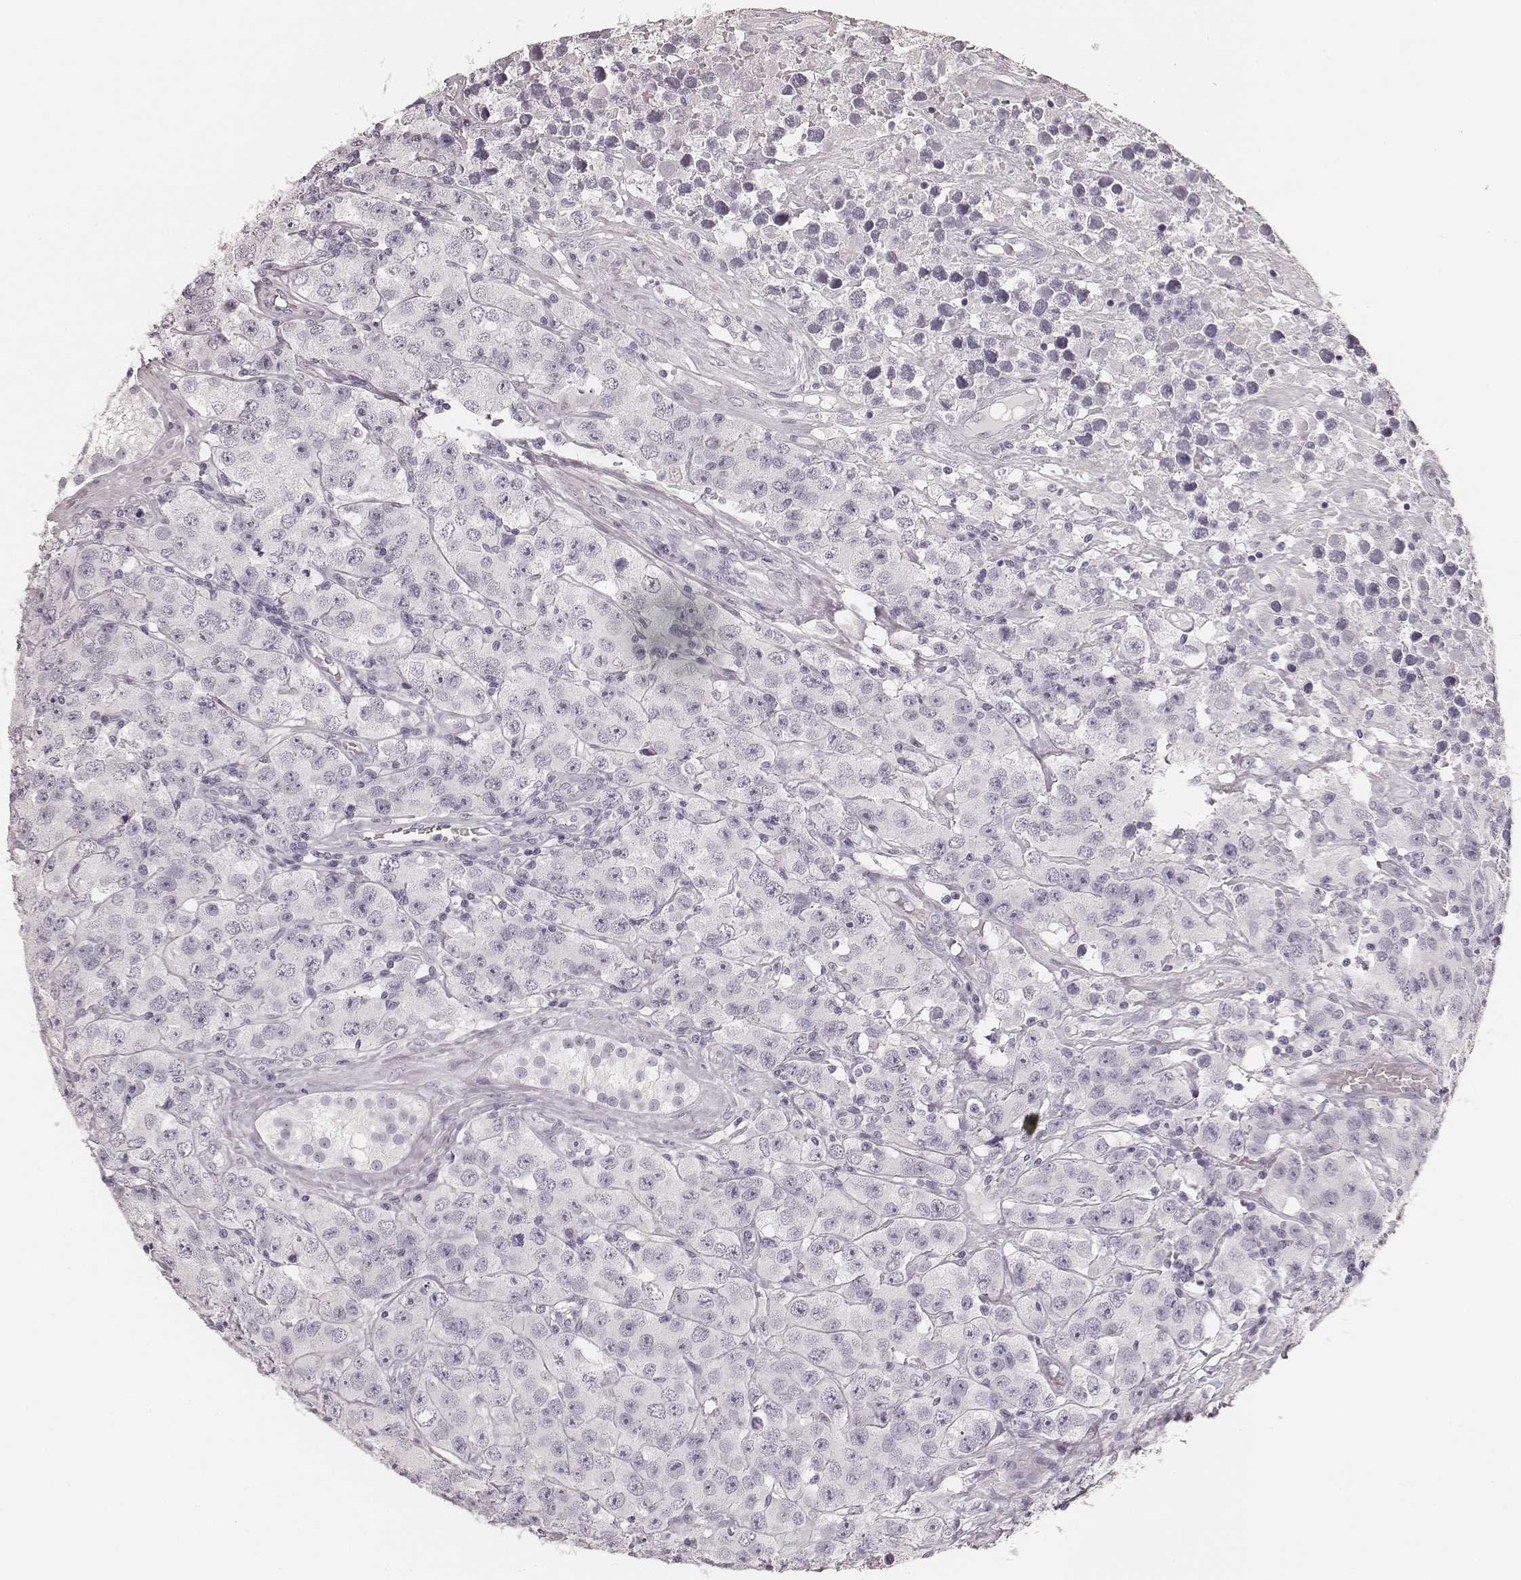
{"staining": {"intensity": "negative", "quantity": "none", "location": "none"}, "tissue": "testis cancer", "cell_type": "Tumor cells", "image_type": "cancer", "snomed": [{"axis": "morphology", "description": "Seminoma, NOS"}, {"axis": "topography", "description": "Testis"}], "caption": "Immunohistochemistry (IHC) micrograph of neoplastic tissue: testis cancer stained with DAB shows no significant protein staining in tumor cells.", "gene": "HNF4G", "patient": {"sex": "male", "age": 52}}